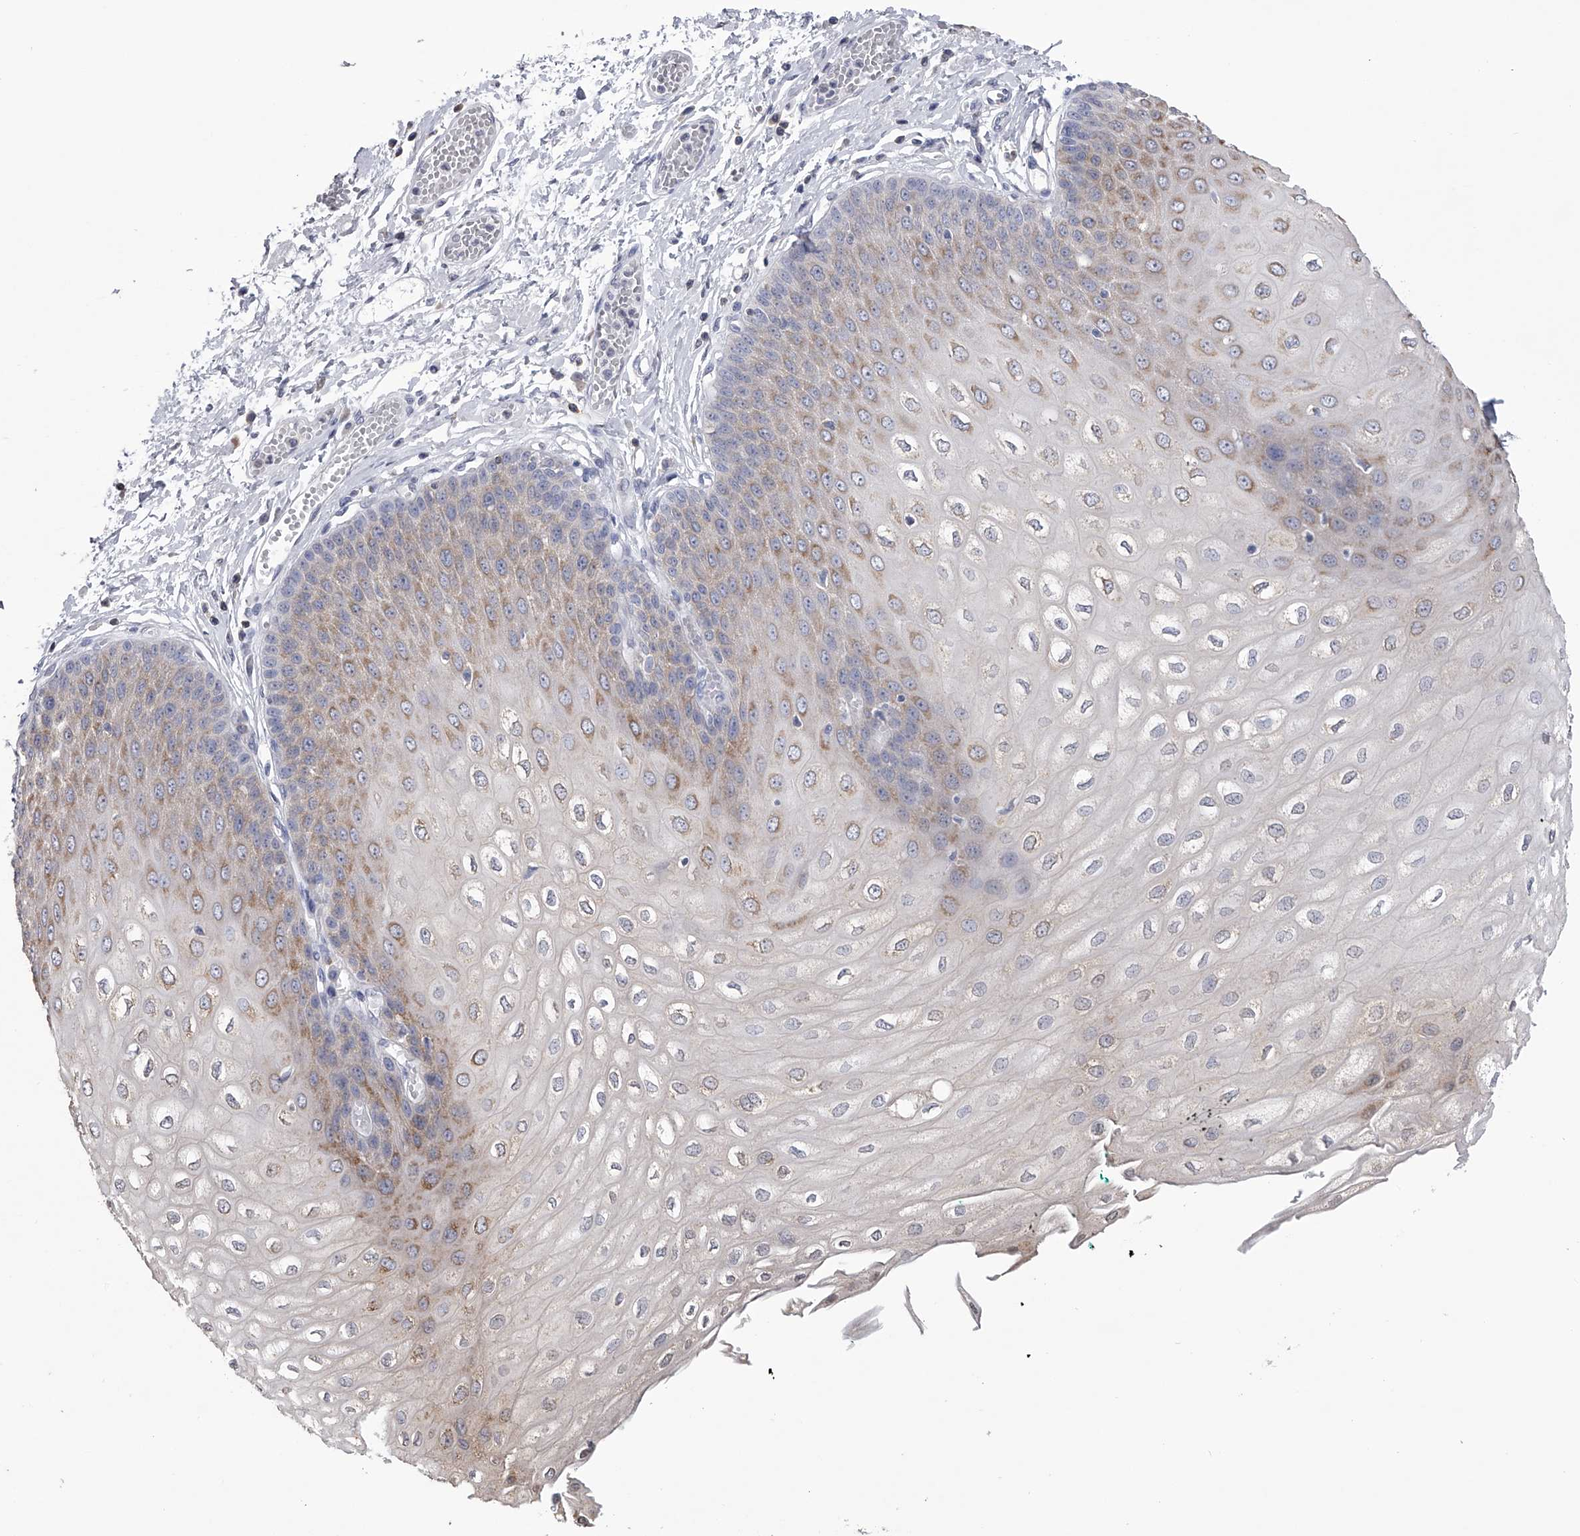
{"staining": {"intensity": "weak", "quantity": "<25%", "location": "cytoplasmic/membranous"}, "tissue": "esophagus", "cell_type": "Squamous epithelial cells", "image_type": "normal", "snomed": [{"axis": "morphology", "description": "Normal tissue, NOS"}, {"axis": "topography", "description": "Esophagus"}], "caption": "The histopathology image exhibits no significant staining in squamous epithelial cells of esophagus.", "gene": "TASP1", "patient": {"sex": "male", "age": 60}}